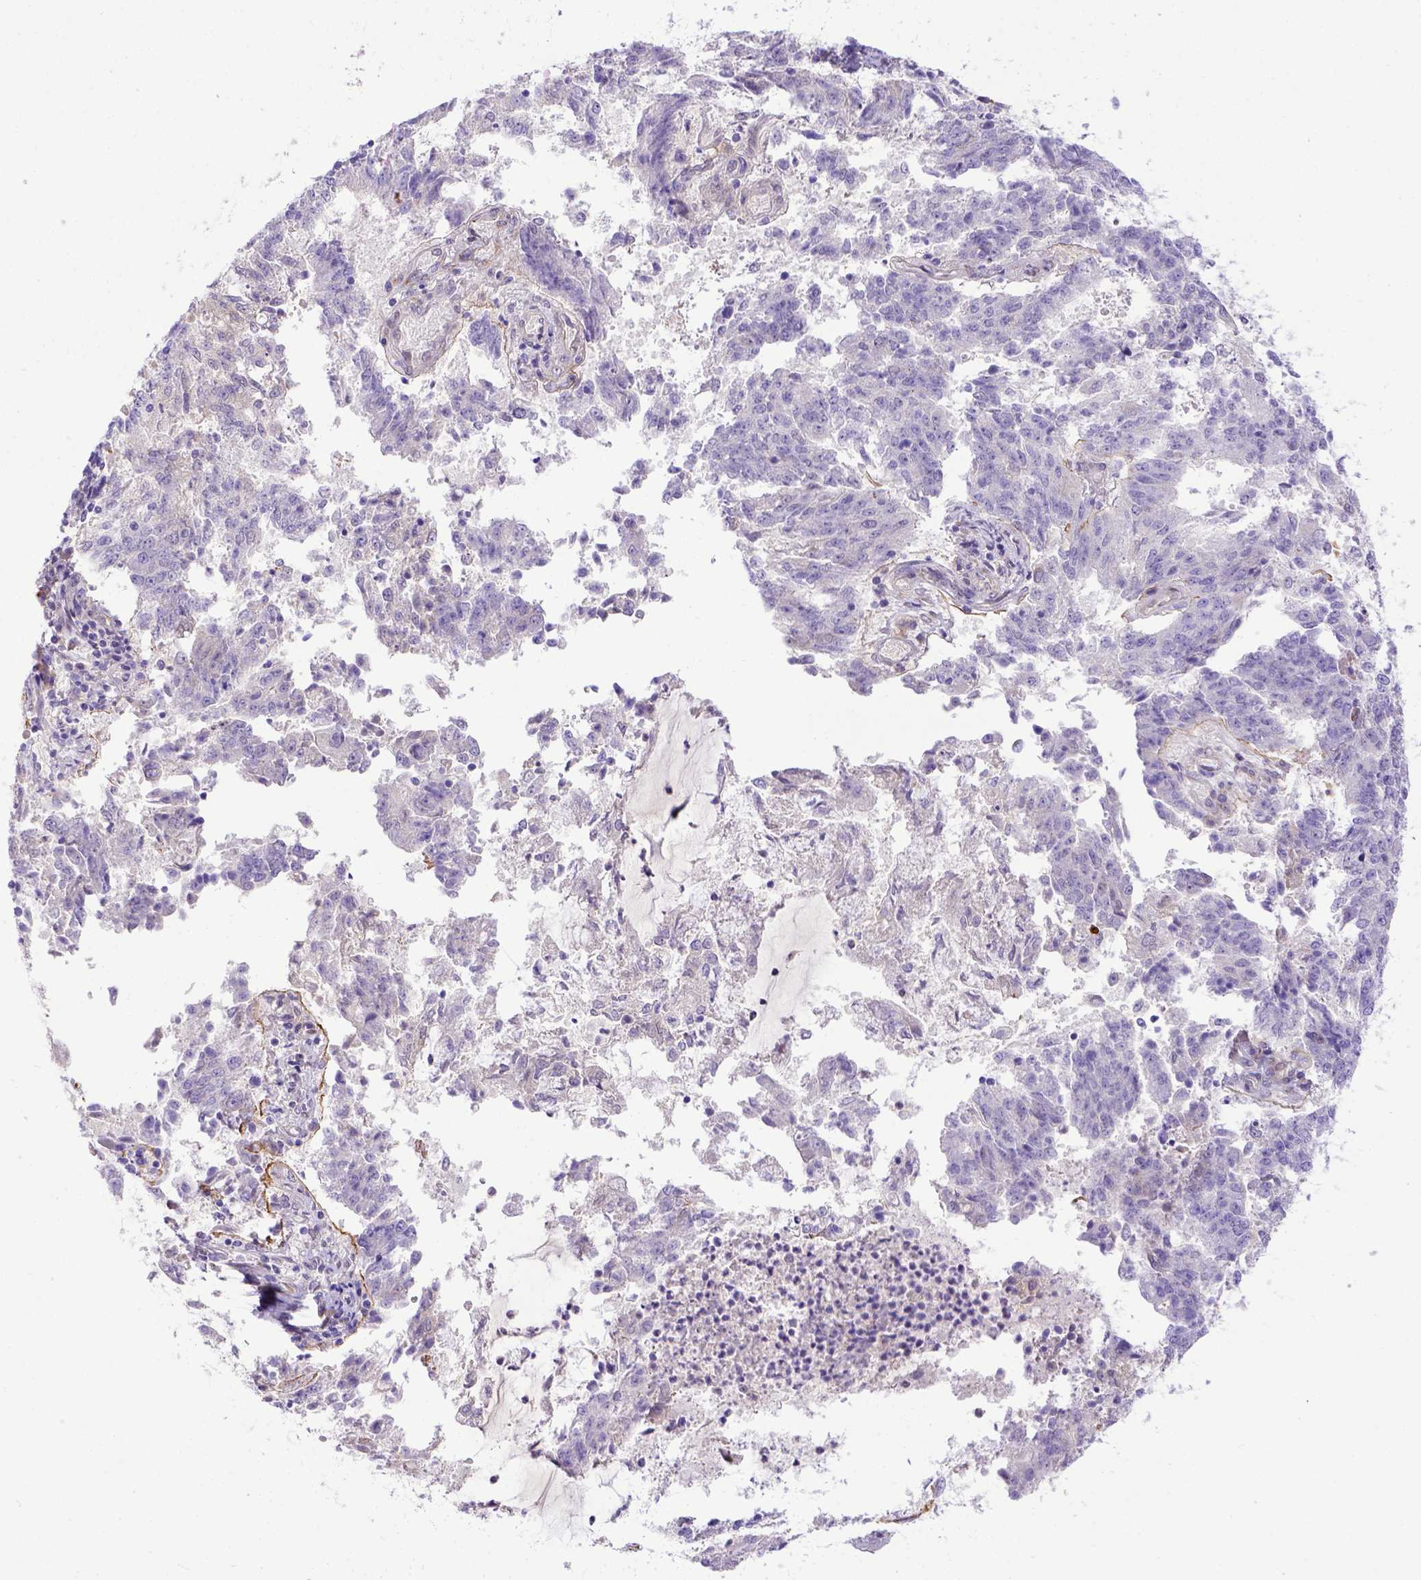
{"staining": {"intensity": "negative", "quantity": "none", "location": "none"}, "tissue": "endometrial cancer", "cell_type": "Tumor cells", "image_type": "cancer", "snomed": [{"axis": "morphology", "description": "Adenocarcinoma, NOS"}, {"axis": "topography", "description": "Endometrium"}], "caption": "Tumor cells are negative for brown protein staining in adenocarcinoma (endometrial).", "gene": "CFAP300", "patient": {"sex": "female", "age": 82}}